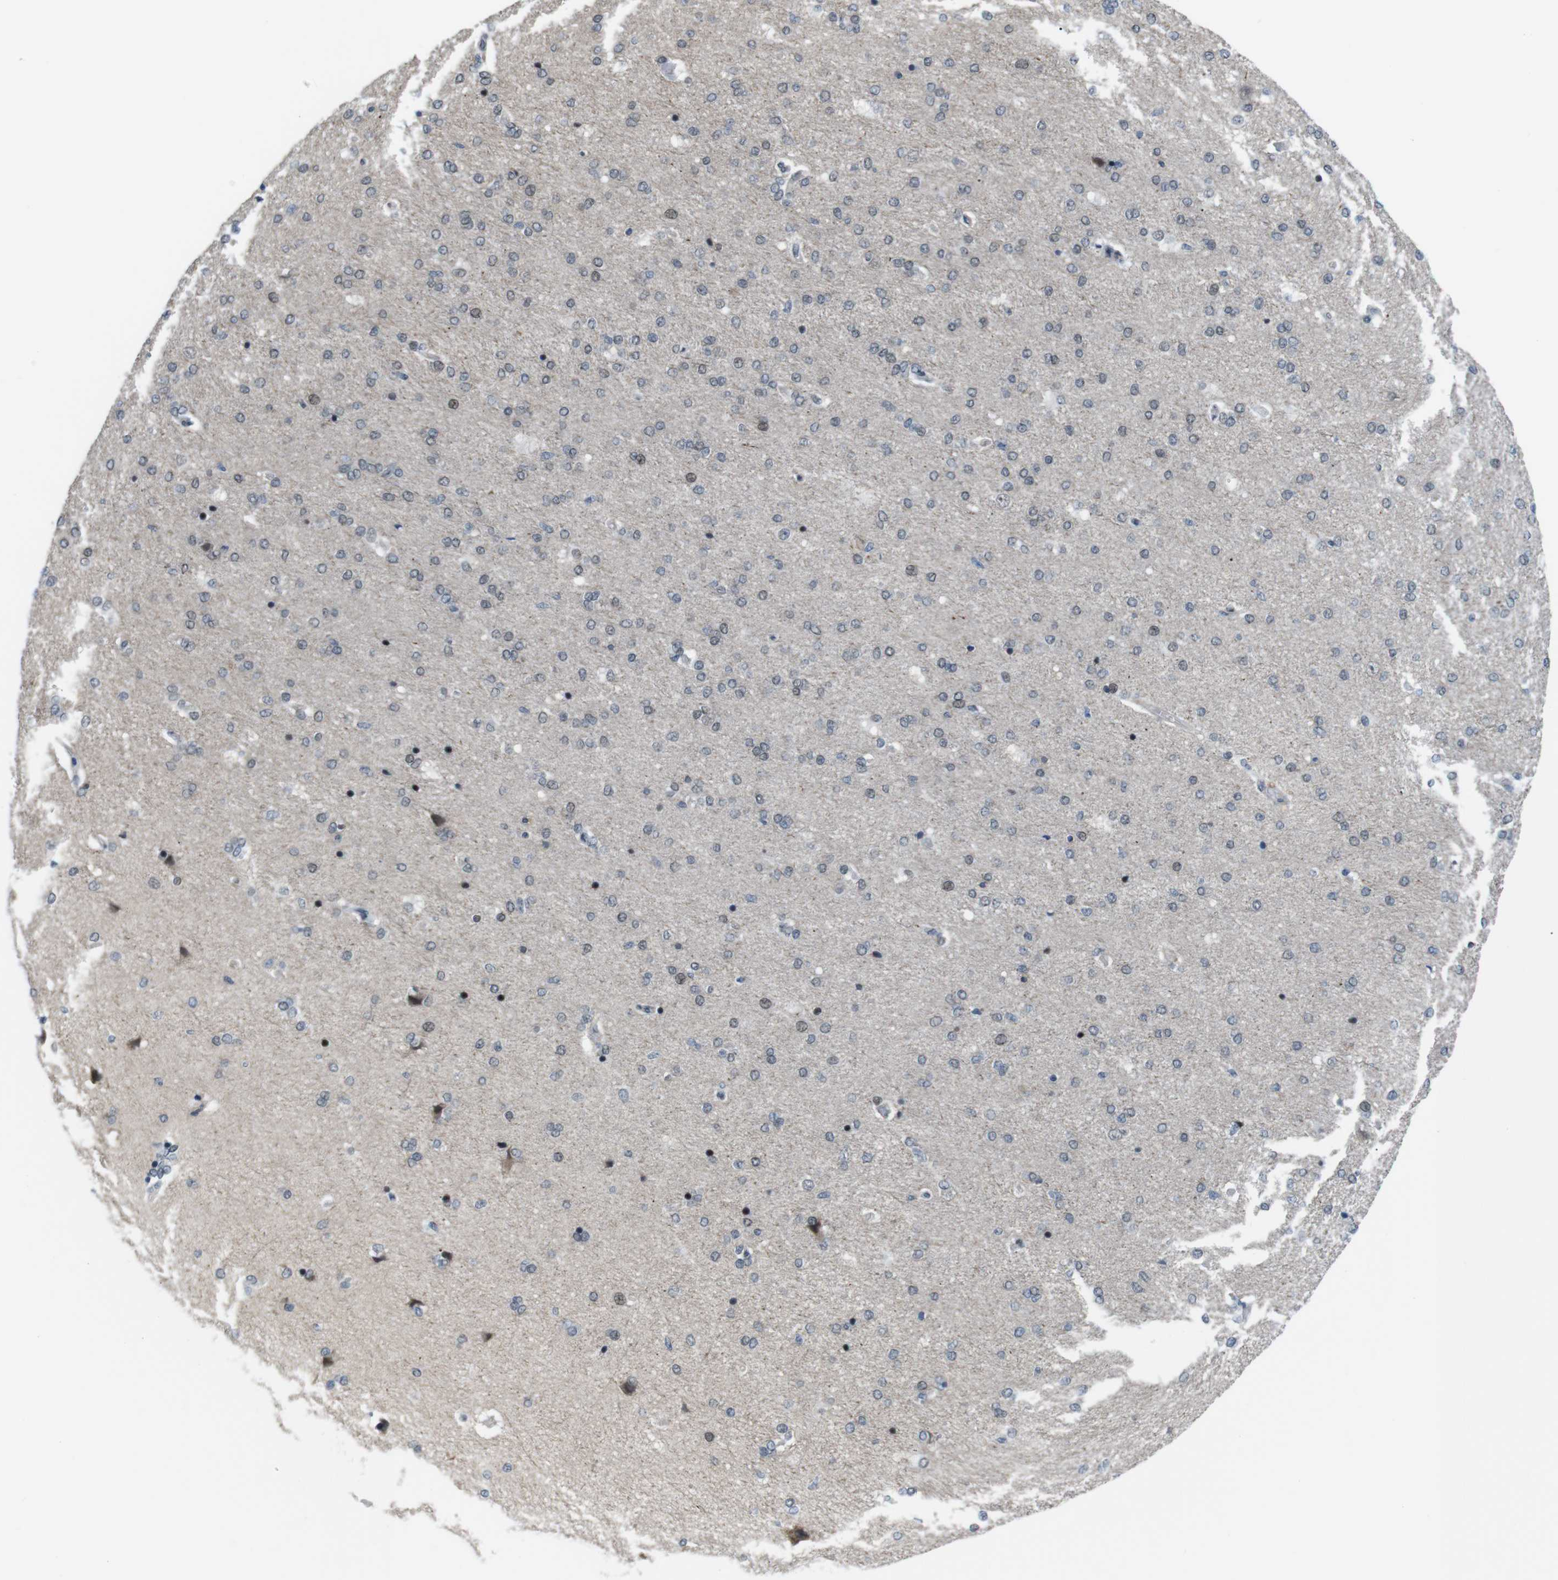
{"staining": {"intensity": "negative", "quantity": "none", "location": "none"}, "tissue": "cerebral cortex", "cell_type": "Endothelial cells", "image_type": "normal", "snomed": [{"axis": "morphology", "description": "Normal tissue, NOS"}, {"axis": "topography", "description": "Cerebral cortex"}], "caption": "IHC of normal cerebral cortex demonstrates no expression in endothelial cells.", "gene": "SMCO2", "patient": {"sex": "male", "age": 62}}